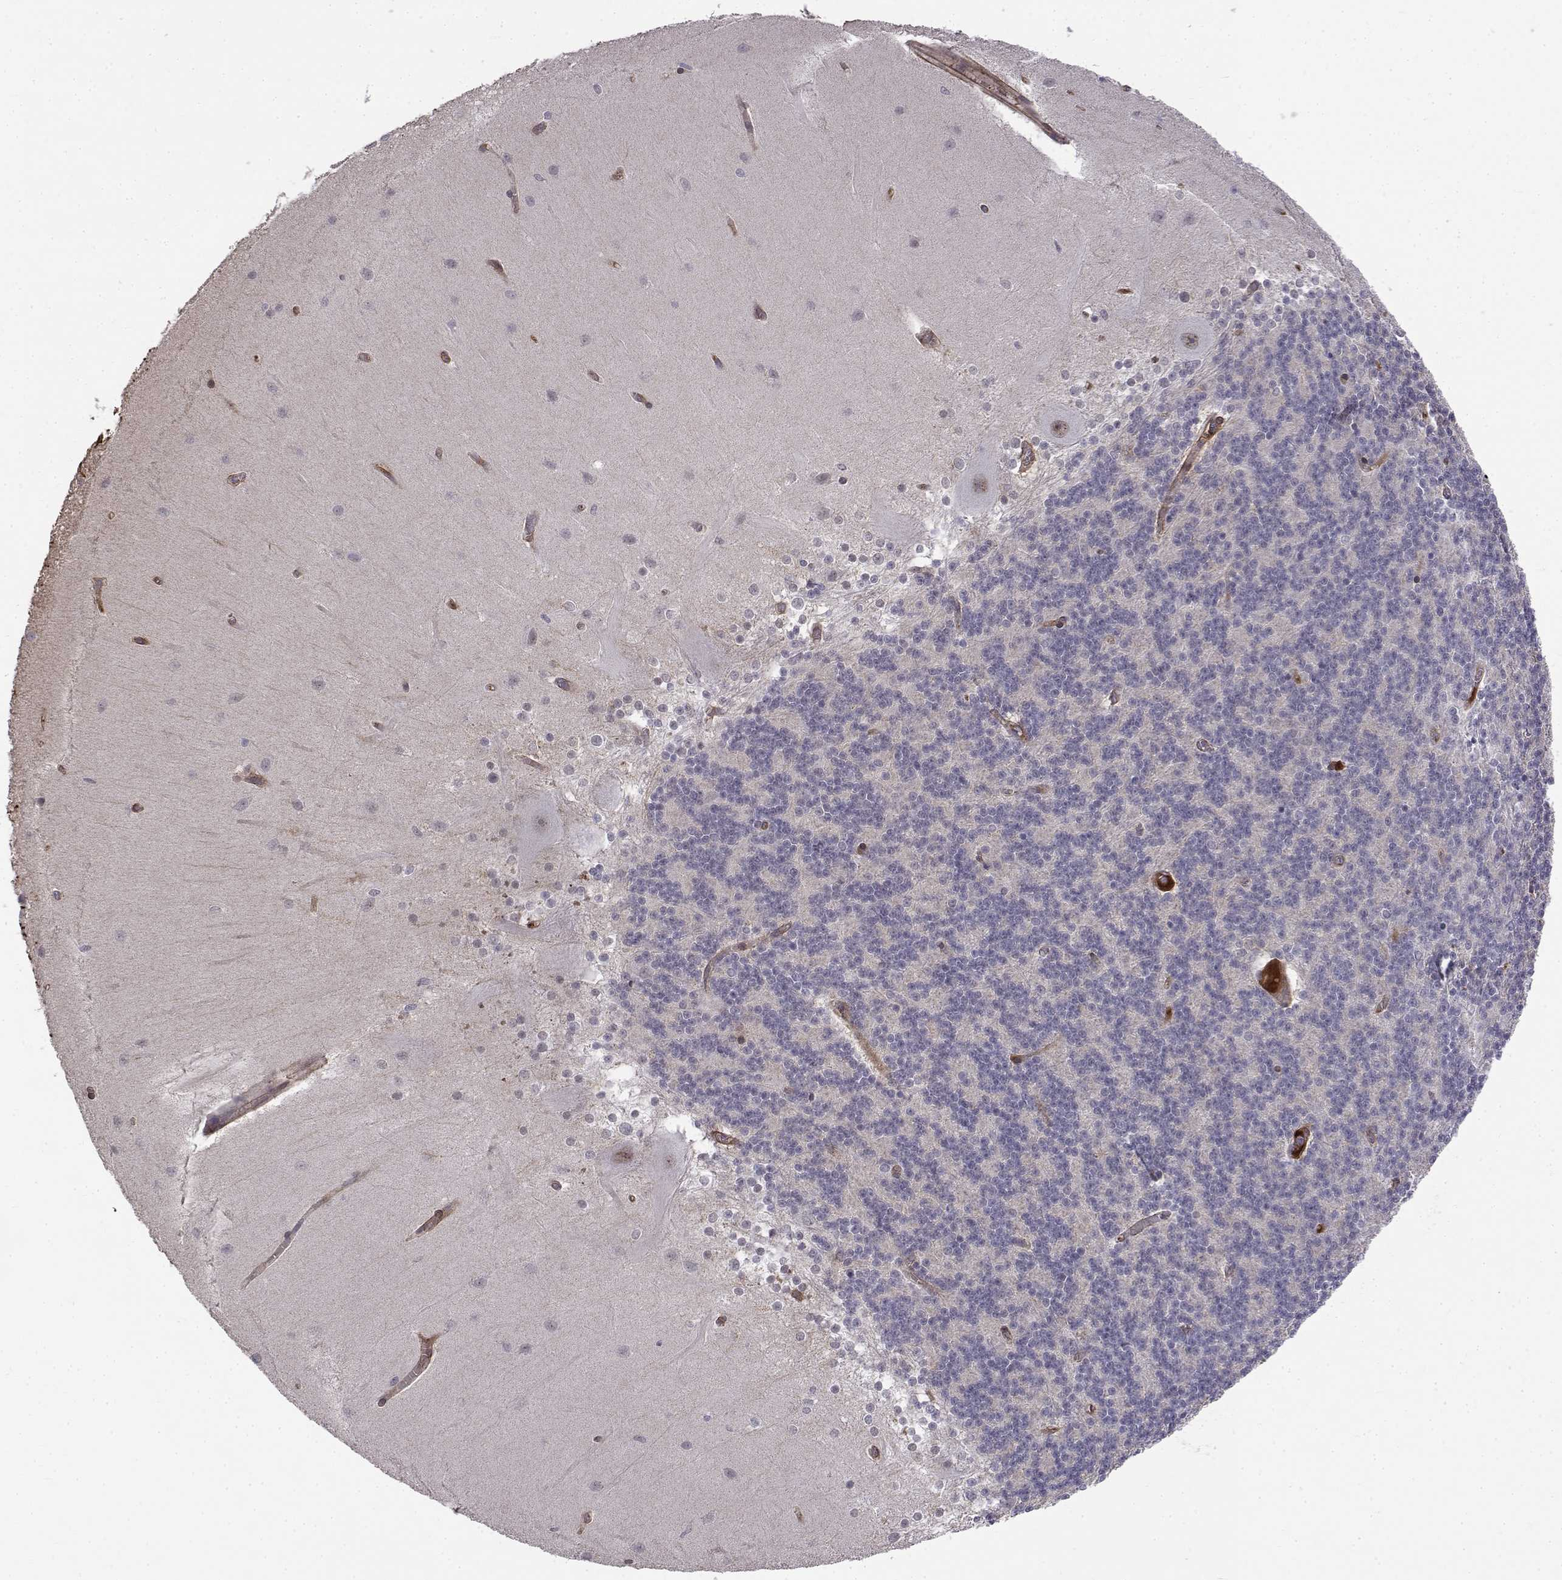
{"staining": {"intensity": "negative", "quantity": "none", "location": "none"}, "tissue": "cerebellum", "cell_type": "Cells in granular layer", "image_type": "normal", "snomed": [{"axis": "morphology", "description": "Normal tissue, NOS"}, {"axis": "topography", "description": "Cerebellum"}], "caption": "Immunohistochemistry of benign human cerebellum demonstrates no staining in cells in granular layer.", "gene": "ITGA7", "patient": {"sex": "female", "age": 54}}